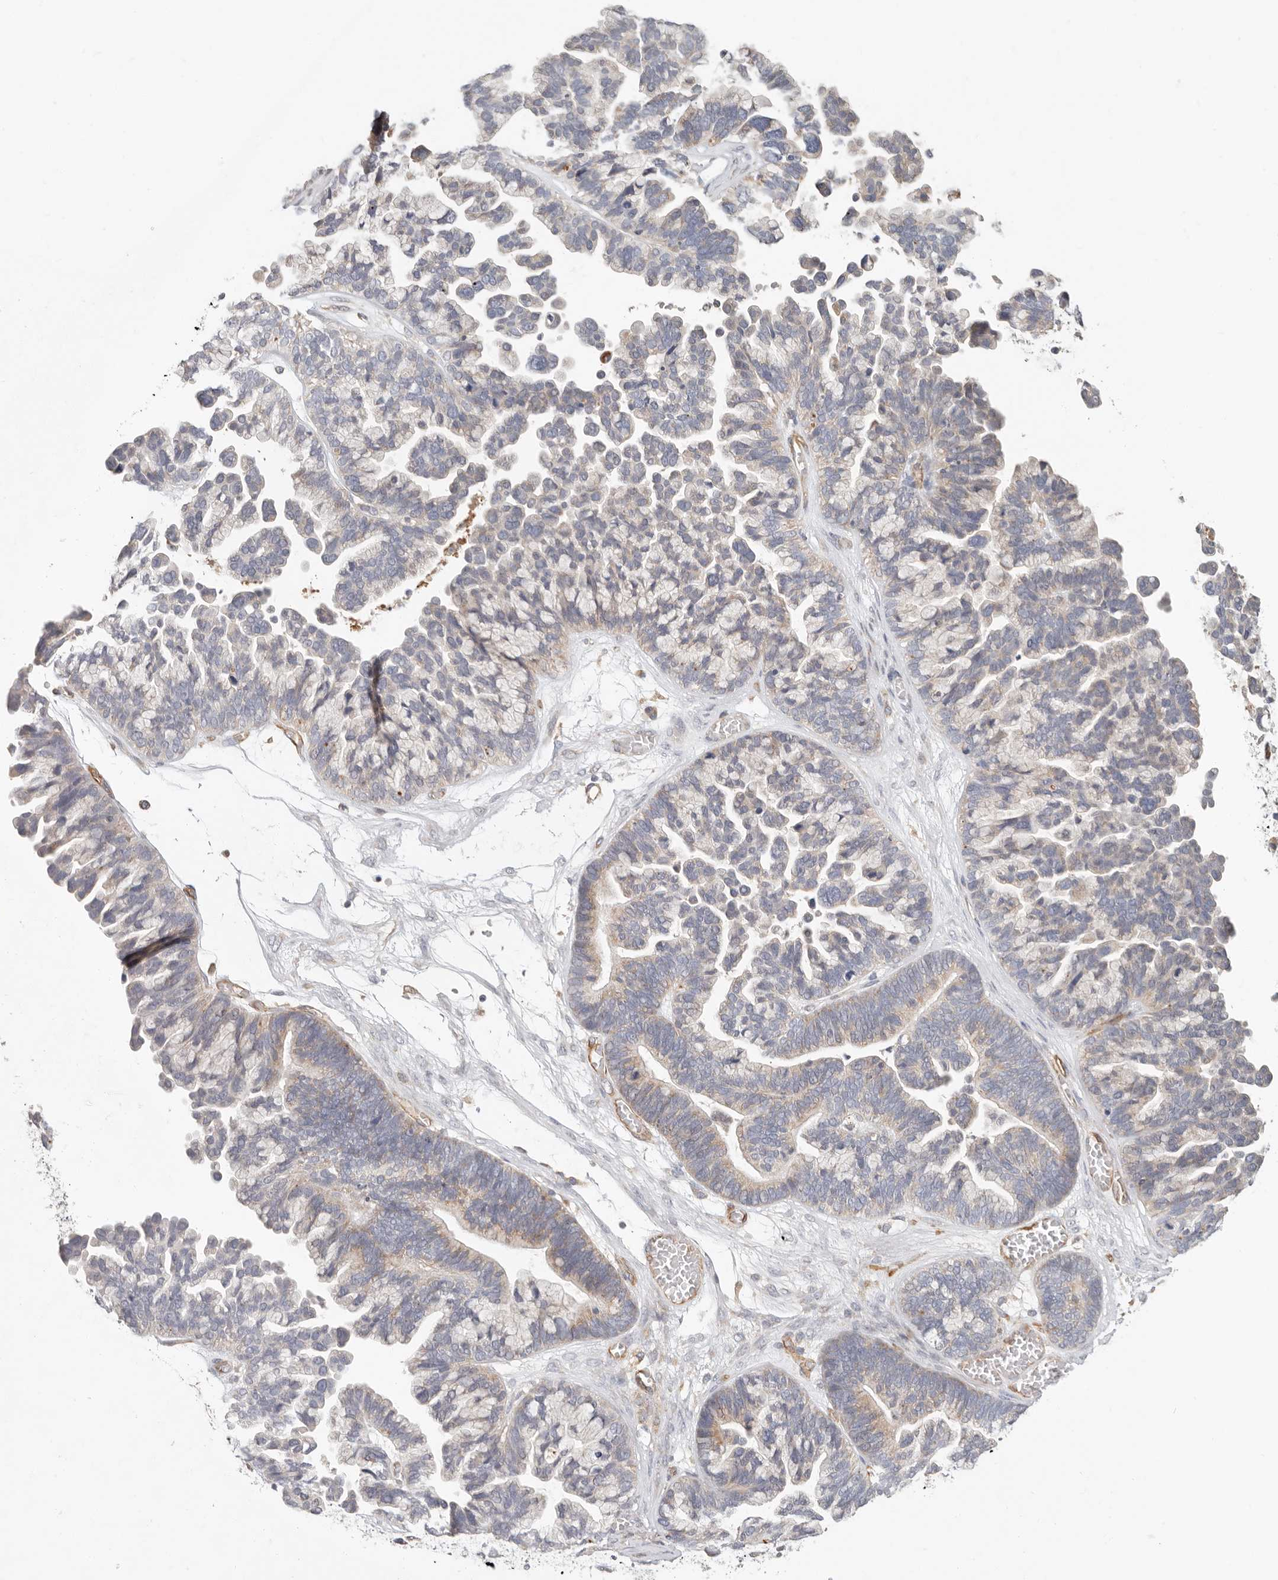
{"staining": {"intensity": "negative", "quantity": "none", "location": "none"}, "tissue": "ovarian cancer", "cell_type": "Tumor cells", "image_type": "cancer", "snomed": [{"axis": "morphology", "description": "Cystadenocarcinoma, serous, NOS"}, {"axis": "topography", "description": "Ovary"}], "caption": "The micrograph displays no significant positivity in tumor cells of ovarian cancer (serous cystadenocarcinoma).", "gene": "SPRING1", "patient": {"sex": "female", "age": 56}}